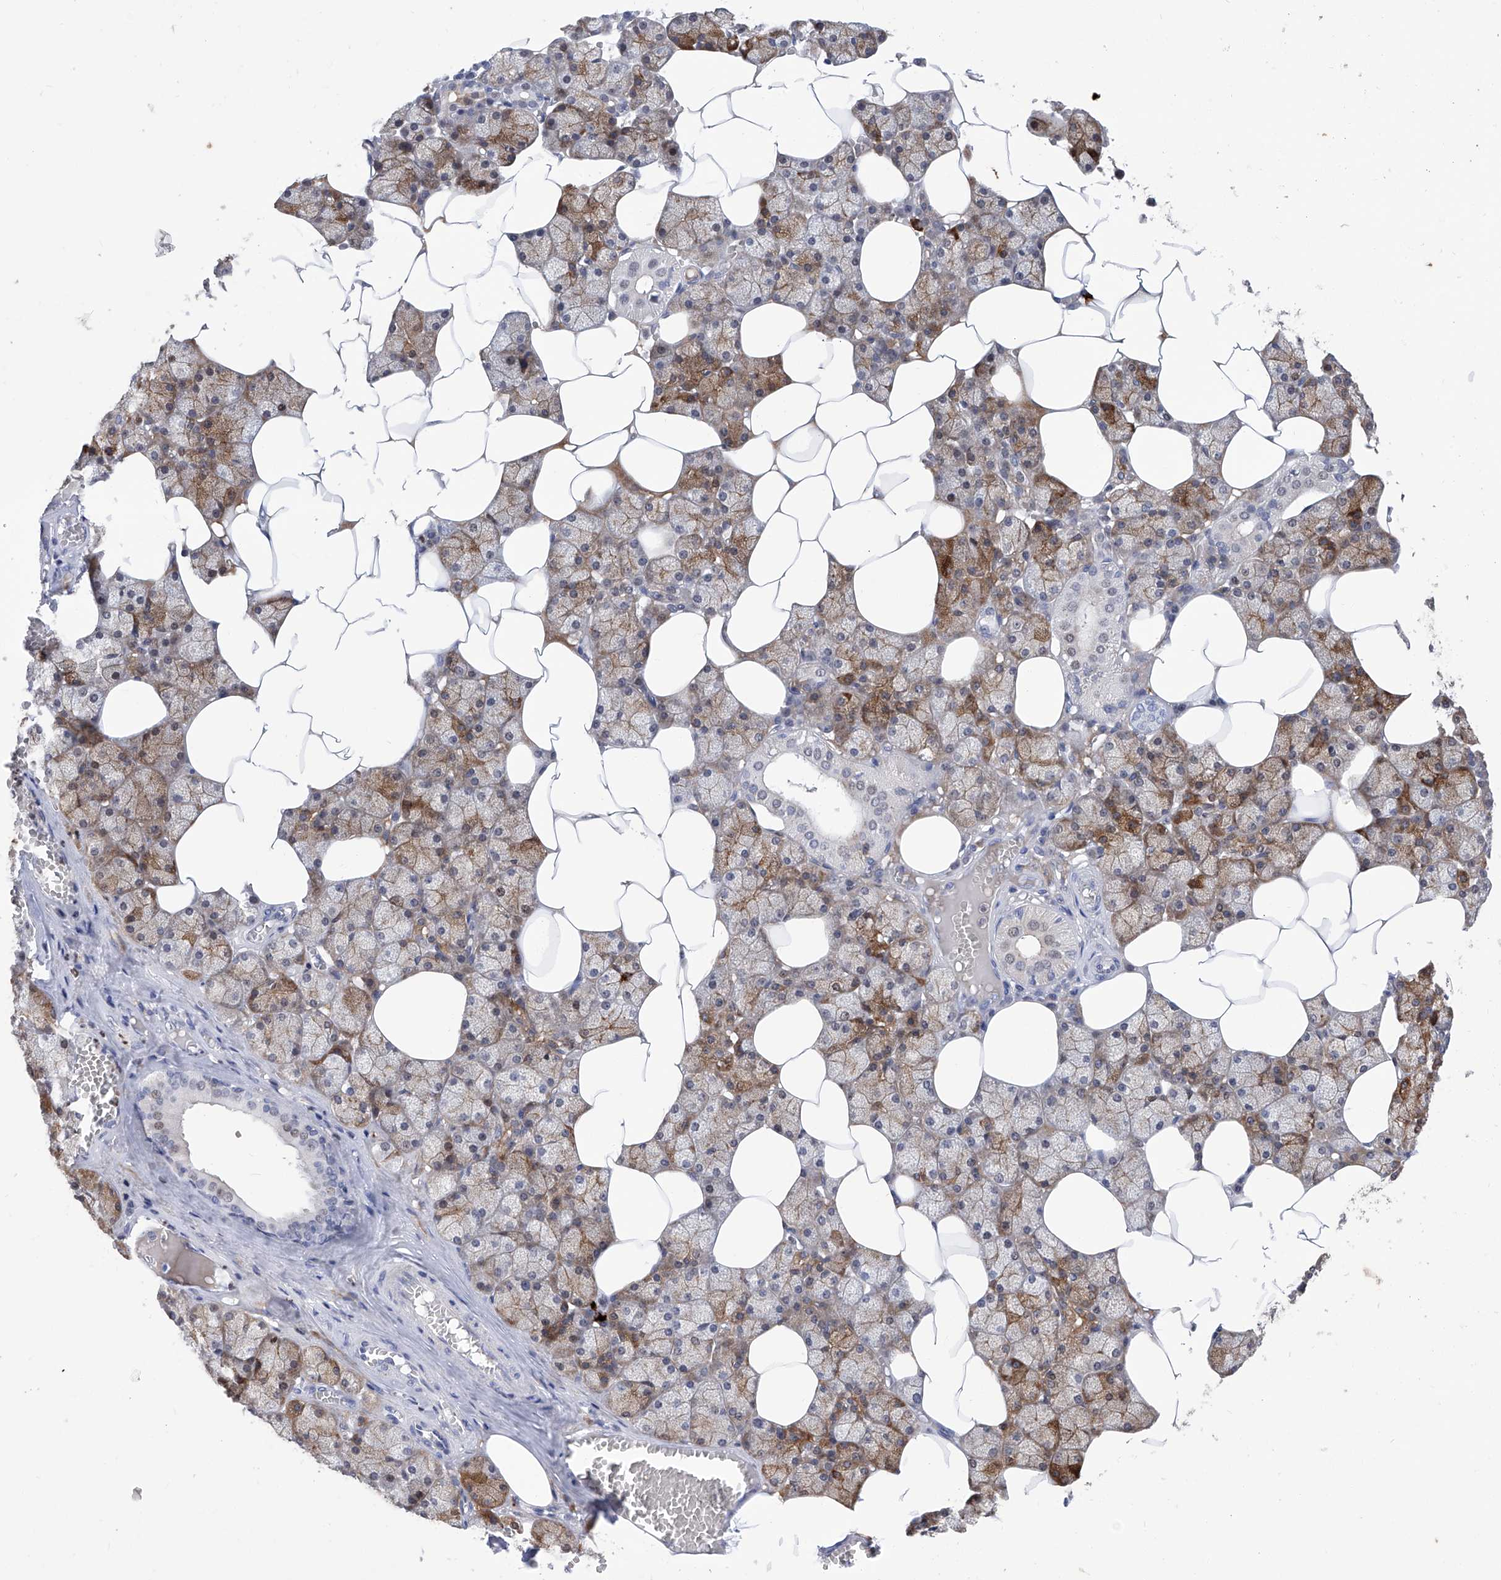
{"staining": {"intensity": "strong", "quantity": "25%-75%", "location": "cytoplasmic/membranous,nuclear"}, "tissue": "salivary gland", "cell_type": "Glandular cells", "image_type": "normal", "snomed": [{"axis": "morphology", "description": "Normal tissue, NOS"}, {"axis": "topography", "description": "Salivary gland"}], "caption": "Strong cytoplasmic/membranous,nuclear protein staining is appreciated in about 25%-75% of glandular cells in salivary gland. Using DAB (3,3'-diaminobenzidine) (brown) and hematoxylin (blue) stains, captured at high magnification using brightfield microscopy.", "gene": "PHF20", "patient": {"sex": "male", "age": 62}}